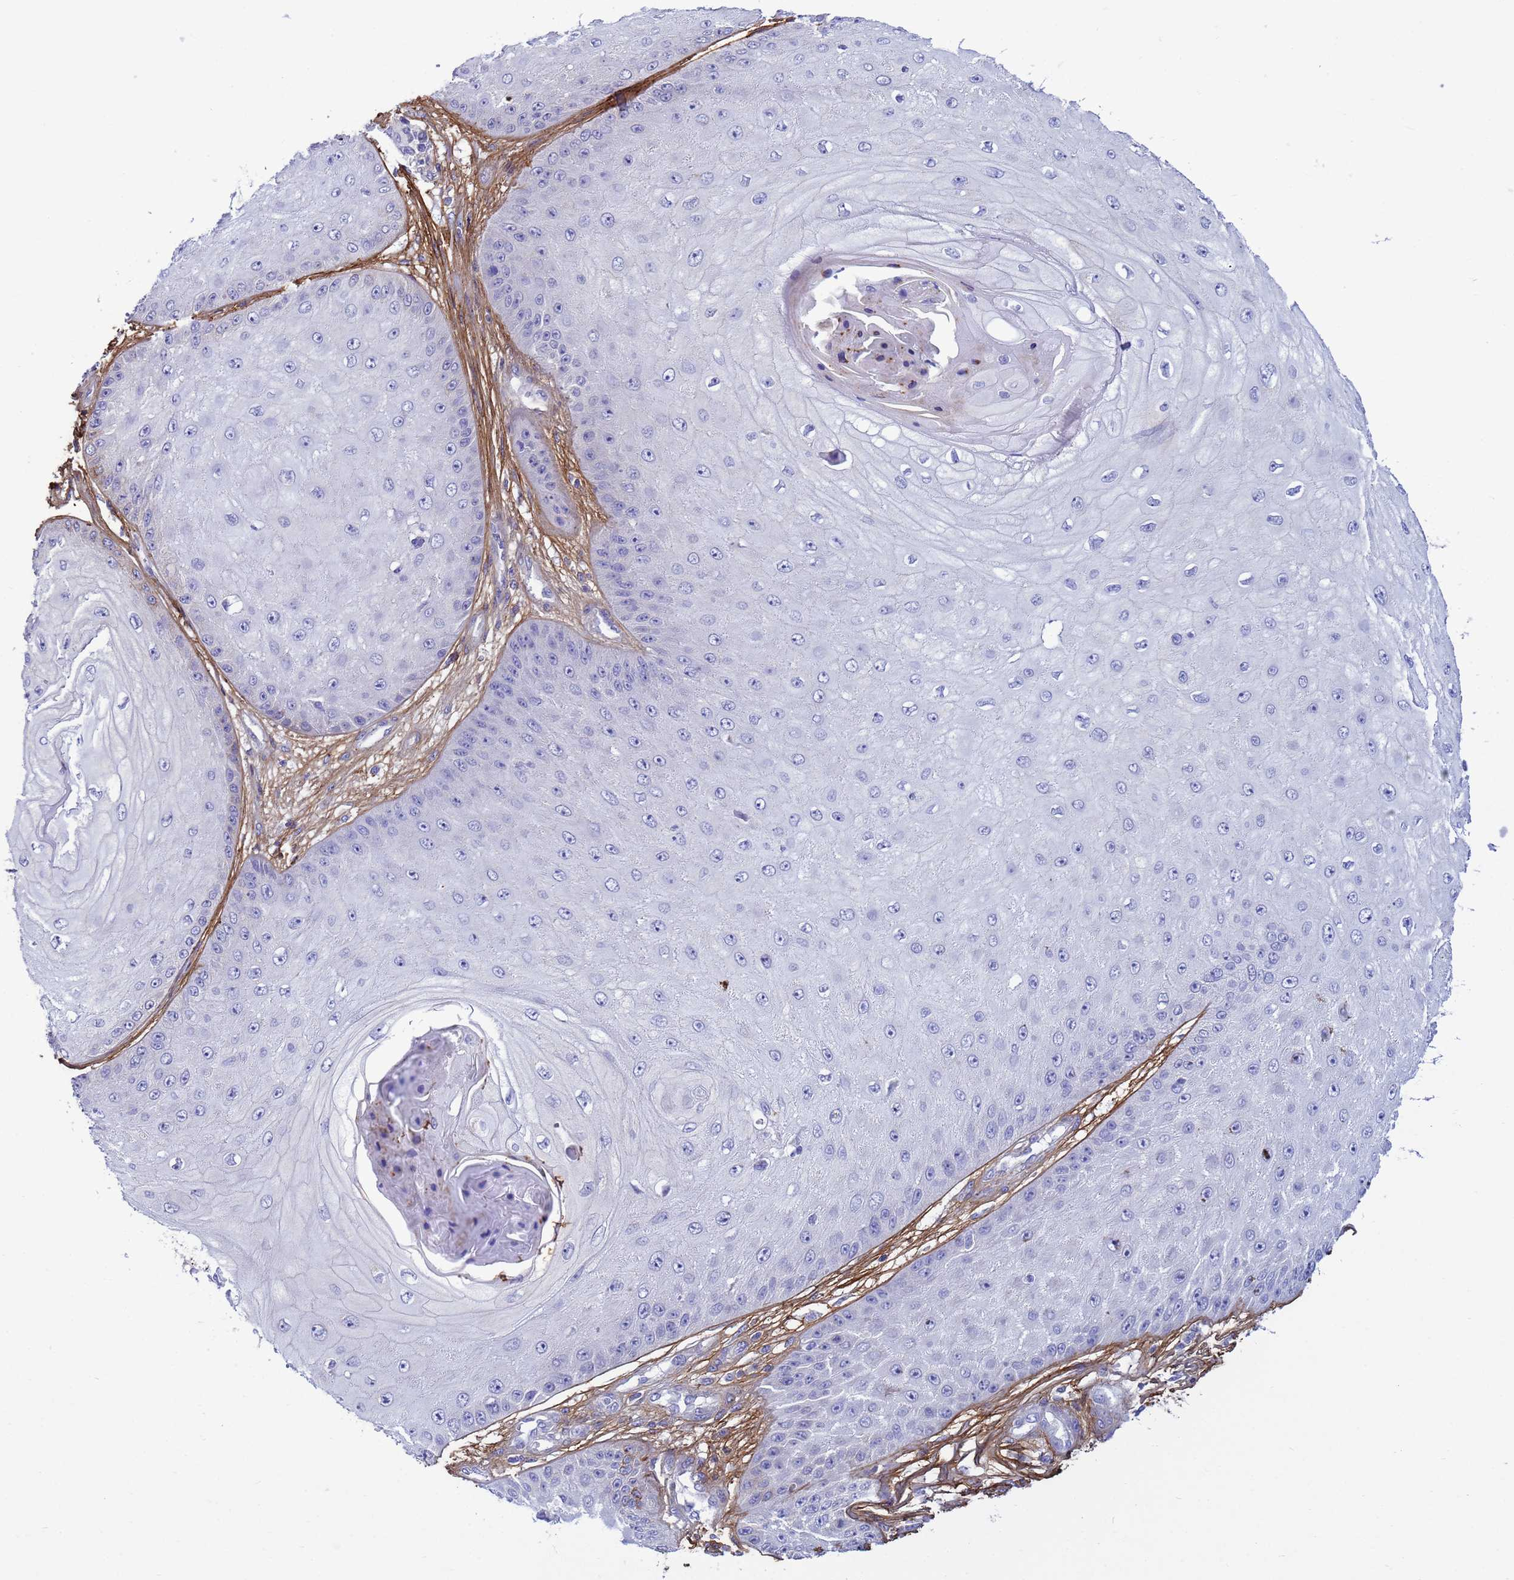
{"staining": {"intensity": "negative", "quantity": "none", "location": "none"}, "tissue": "skin cancer", "cell_type": "Tumor cells", "image_type": "cancer", "snomed": [{"axis": "morphology", "description": "Squamous cell carcinoma, NOS"}, {"axis": "topography", "description": "Skin"}], "caption": "This is a micrograph of immunohistochemistry (IHC) staining of squamous cell carcinoma (skin), which shows no expression in tumor cells.", "gene": "P2RX7", "patient": {"sex": "male", "age": 70}}